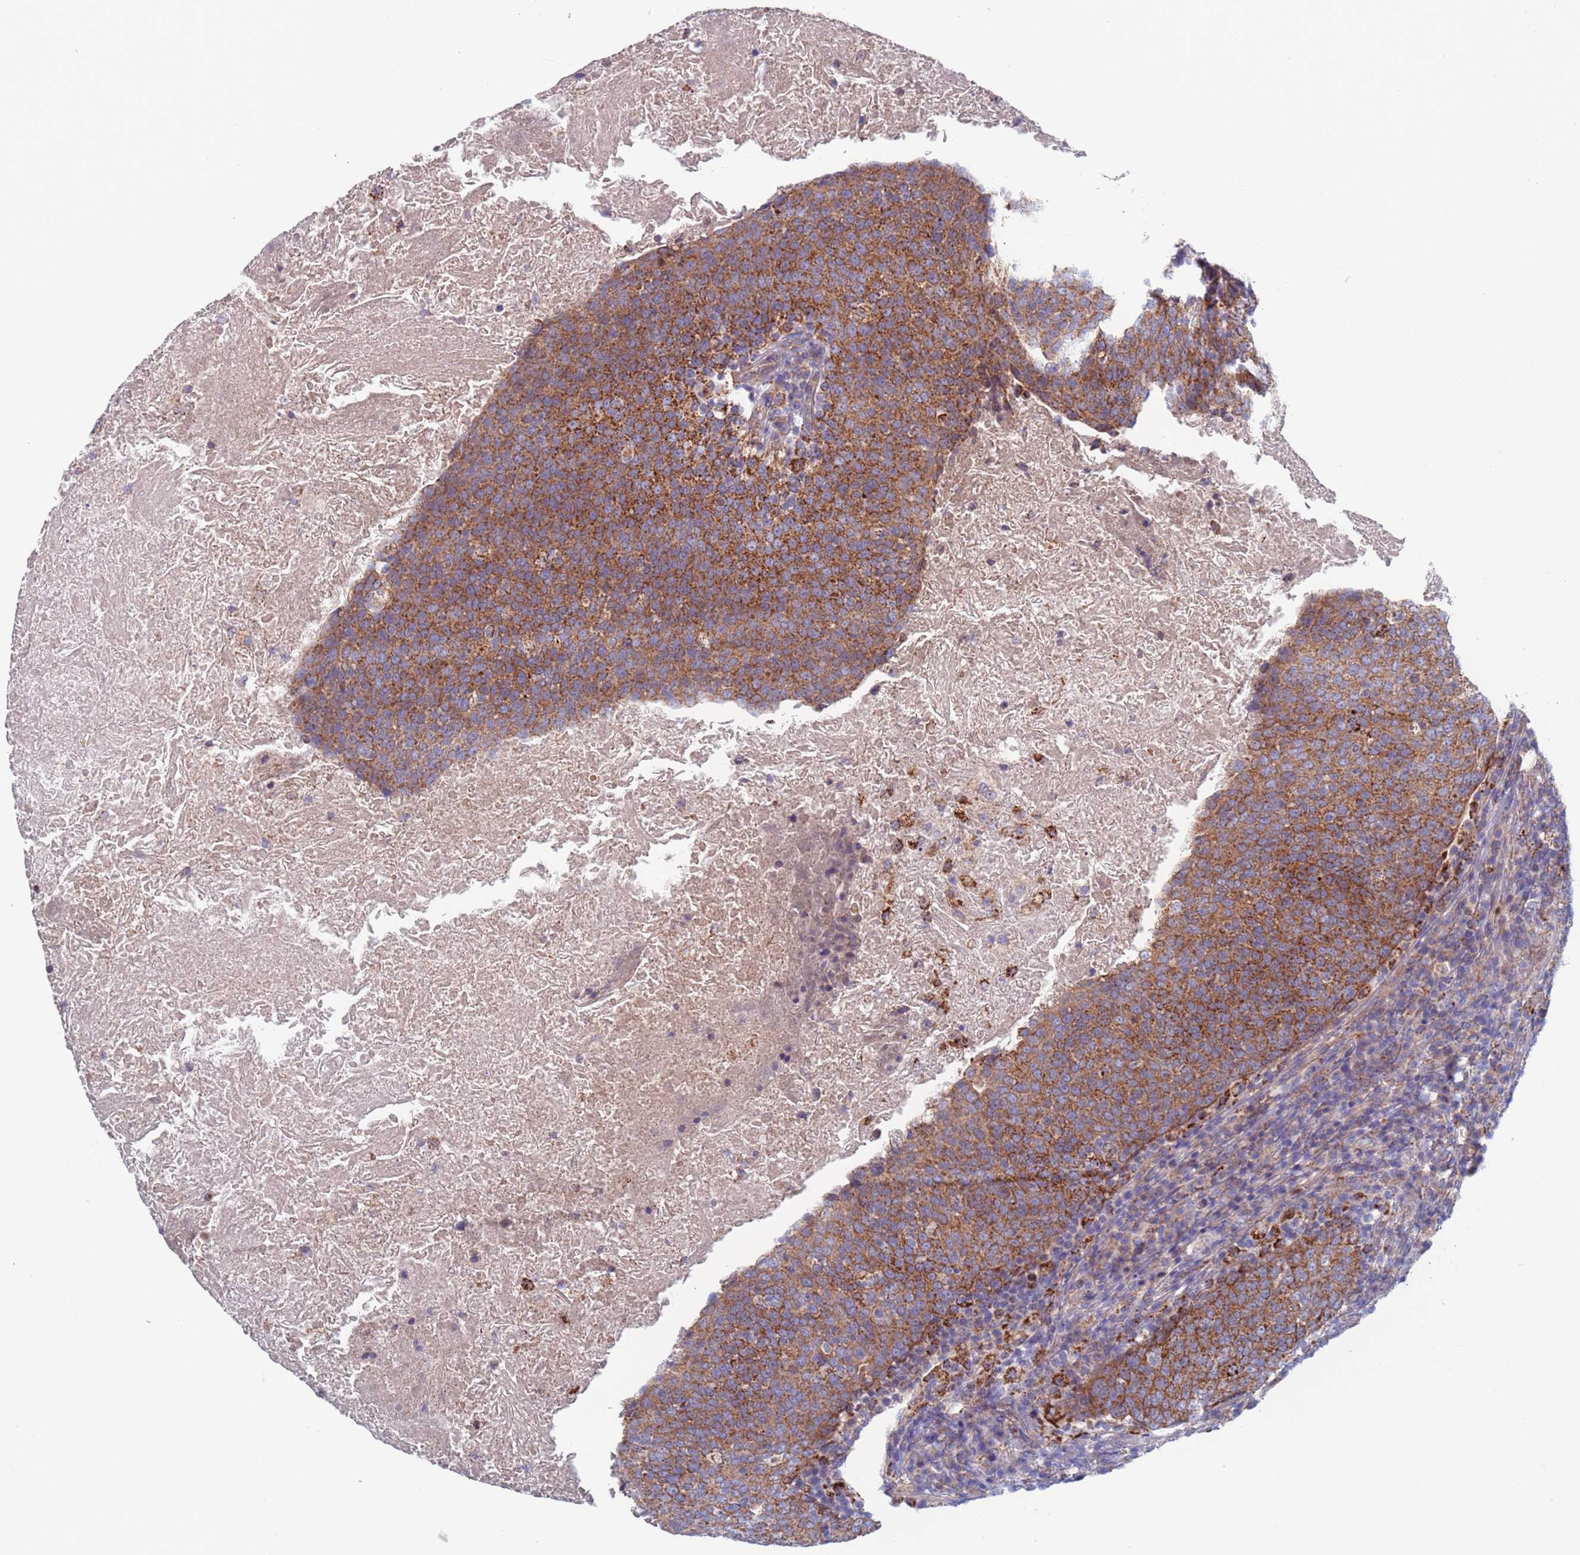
{"staining": {"intensity": "moderate", "quantity": ">75%", "location": "cytoplasmic/membranous"}, "tissue": "head and neck cancer", "cell_type": "Tumor cells", "image_type": "cancer", "snomed": [{"axis": "morphology", "description": "Squamous cell carcinoma, NOS"}, {"axis": "morphology", "description": "Squamous cell carcinoma, metastatic, NOS"}, {"axis": "topography", "description": "Lymph node"}, {"axis": "topography", "description": "Head-Neck"}], "caption": "DAB (3,3'-diaminobenzidine) immunohistochemical staining of human head and neck squamous cell carcinoma reveals moderate cytoplasmic/membranous protein staining in about >75% of tumor cells. Ihc stains the protein of interest in brown and the nuclei are stained blue.", "gene": "CHCHD6", "patient": {"sex": "male", "age": 62}}